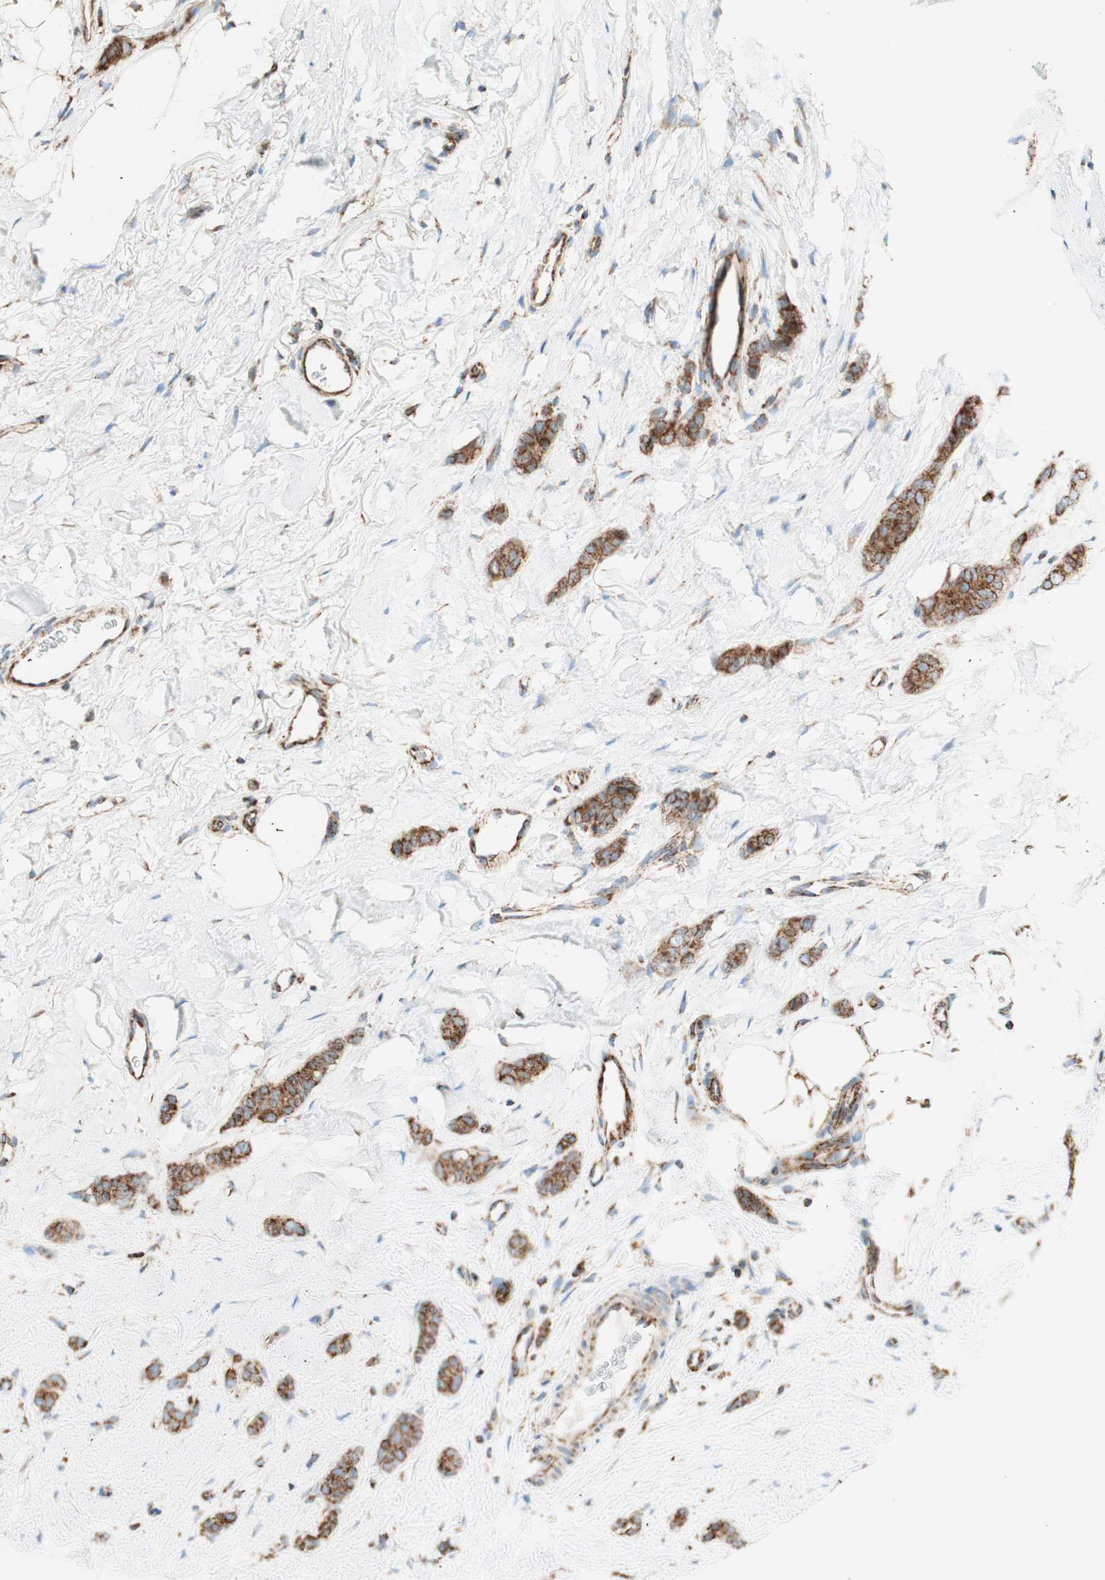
{"staining": {"intensity": "strong", "quantity": ">75%", "location": "cytoplasmic/membranous"}, "tissue": "breast cancer", "cell_type": "Tumor cells", "image_type": "cancer", "snomed": [{"axis": "morphology", "description": "Lobular carcinoma"}, {"axis": "topography", "description": "Skin"}, {"axis": "topography", "description": "Breast"}], "caption": "Protein staining reveals strong cytoplasmic/membranous staining in about >75% of tumor cells in breast lobular carcinoma.", "gene": "TOMM20", "patient": {"sex": "female", "age": 46}}